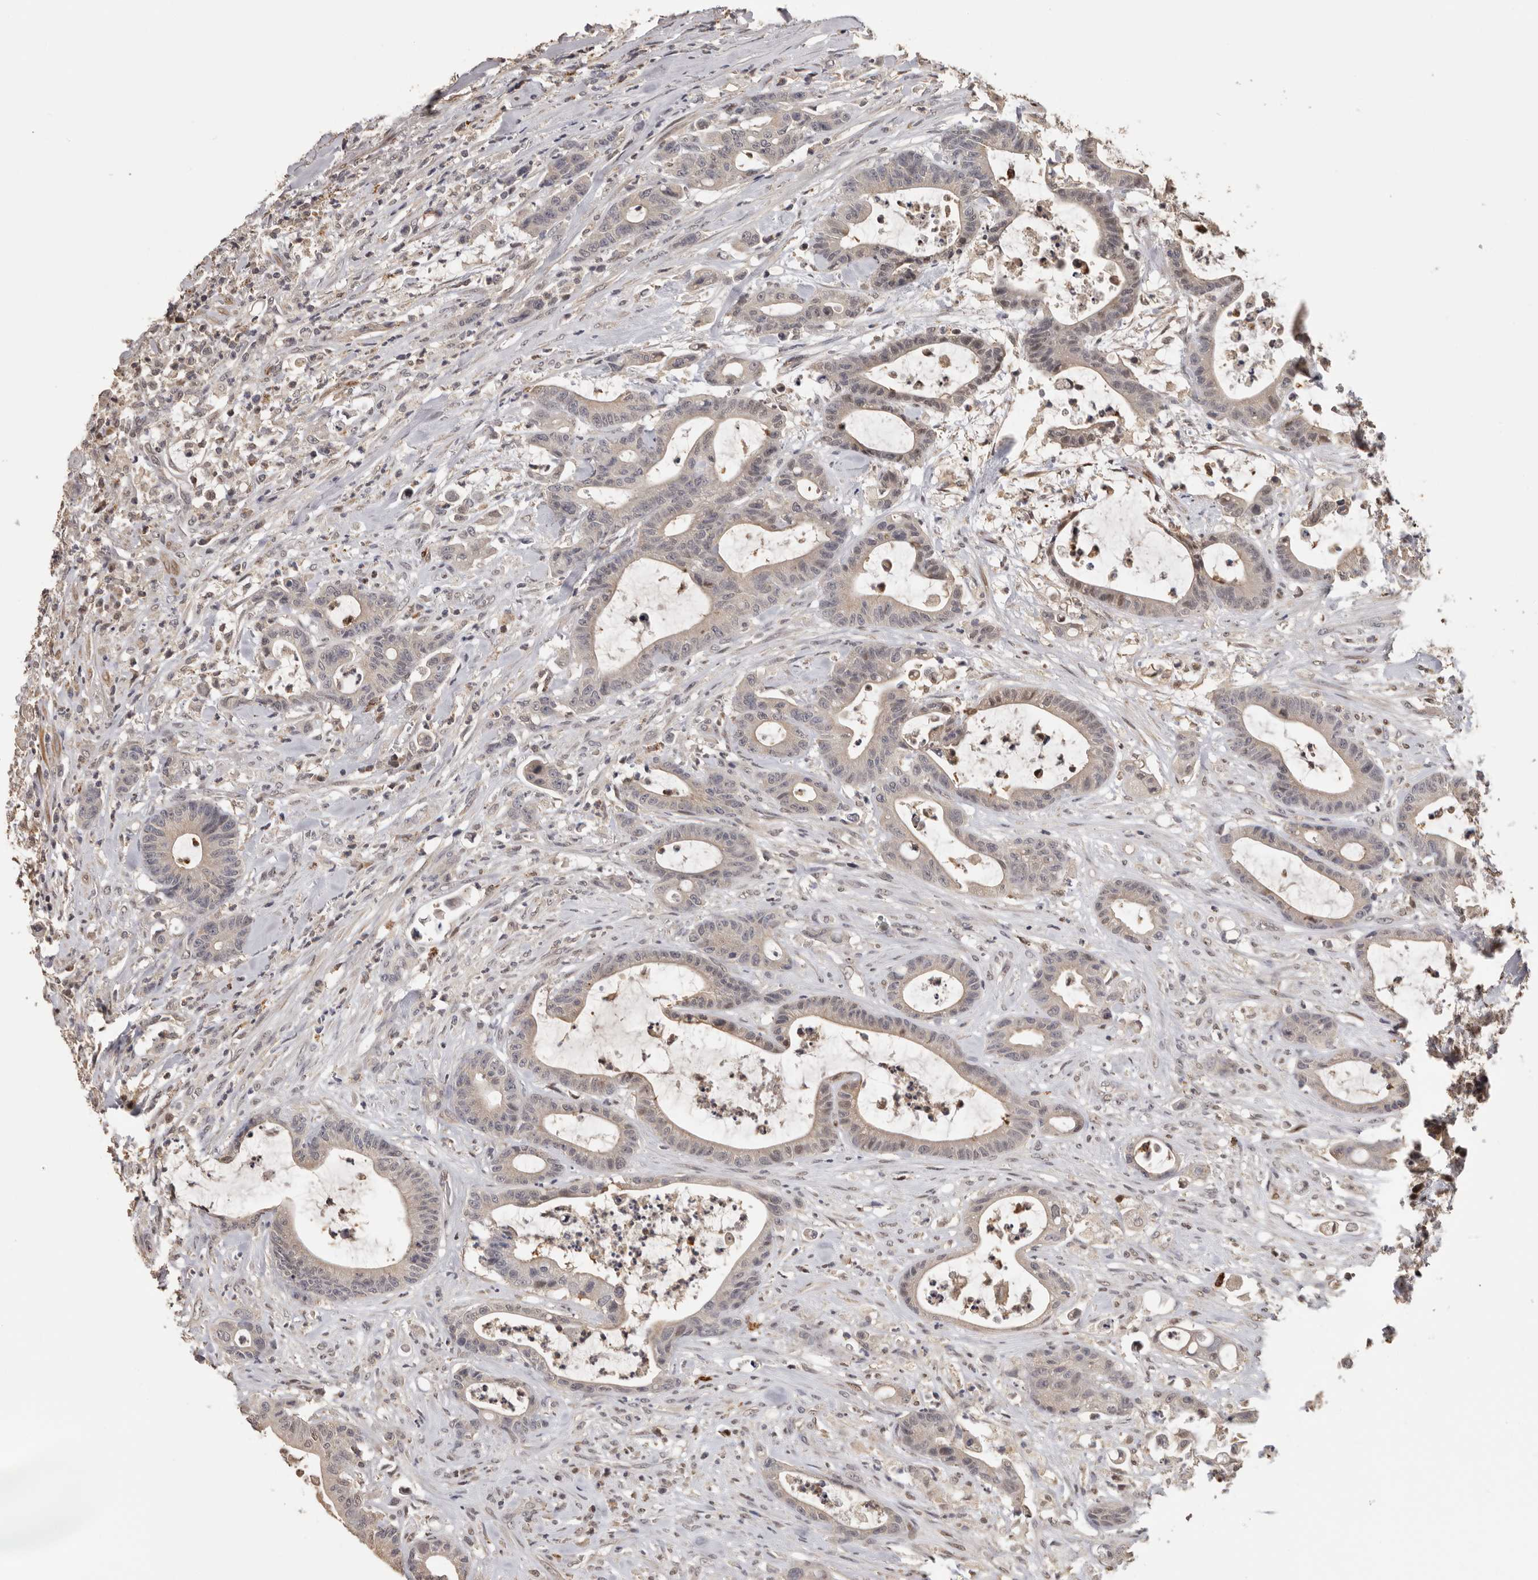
{"staining": {"intensity": "negative", "quantity": "none", "location": "none"}, "tissue": "colorectal cancer", "cell_type": "Tumor cells", "image_type": "cancer", "snomed": [{"axis": "morphology", "description": "Adenocarcinoma, NOS"}, {"axis": "topography", "description": "Colon"}], "caption": "Immunohistochemistry photomicrograph of human adenocarcinoma (colorectal) stained for a protein (brown), which demonstrates no expression in tumor cells. (DAB (3,3'-diaminobenzidine) IHC, high magnification).", "gene": "KIF2B", "patient": {"sex": "female", "age": 84}}